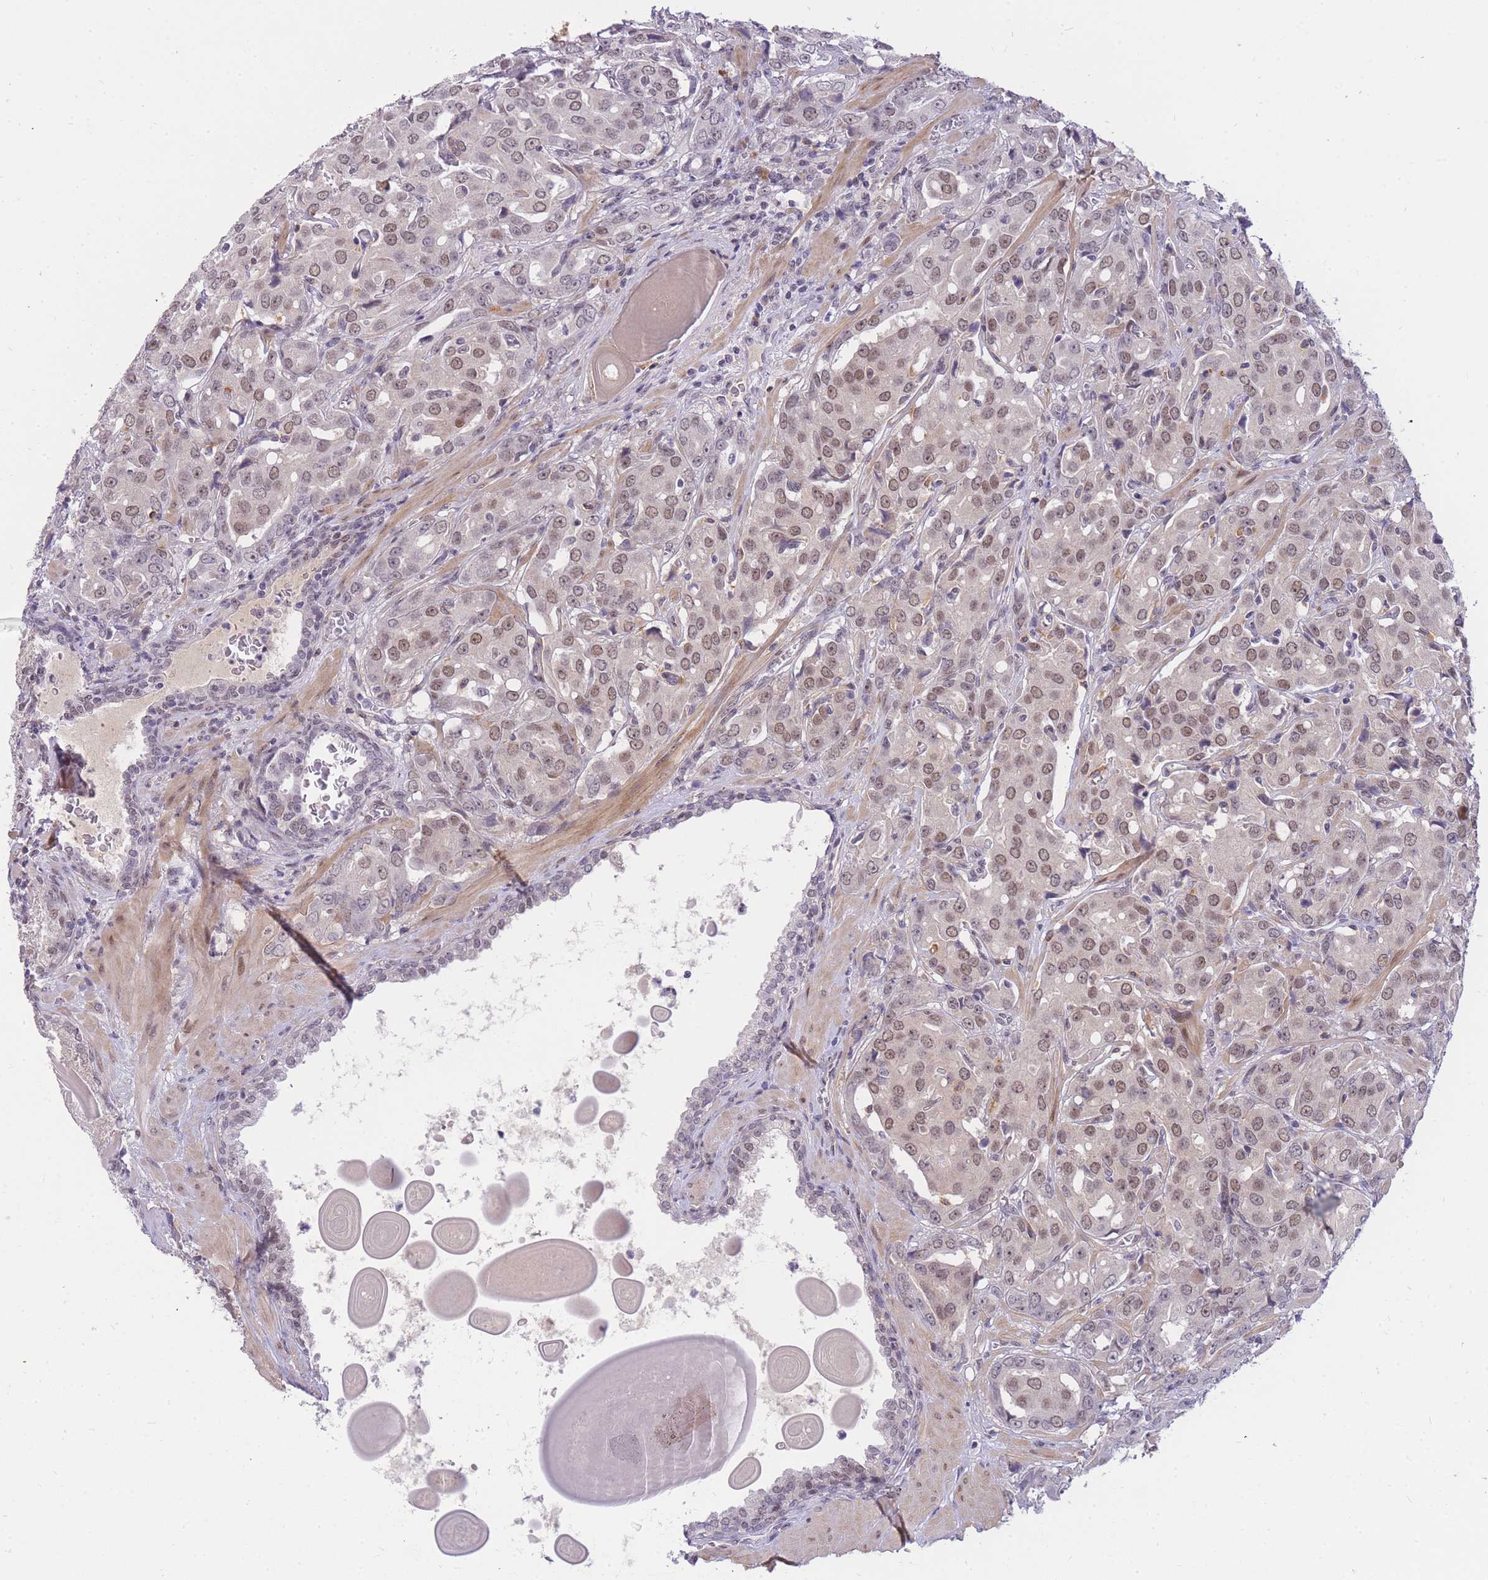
{"staining": {"intensity": "moderate", "quantity": "25%-75%", "location": "nuclear"}, "tissue": "prostate cancer", "cell_type": "Tumor cells", "image_type": "cancer", "snomed": [{"axis": "morphology", "description": "Adenocarcinoma, High grade"}, {"axis": "topography", "description": "Prostate"}], "caption": "Human prostate high-grade adenocarcinoma stained with a brown dye demonstrates moderate nuclear positive positivity in approximately 25%-75% of tumor cells.", "gene": "TLE2", "patient": {"sex": "male", "age": 68}}